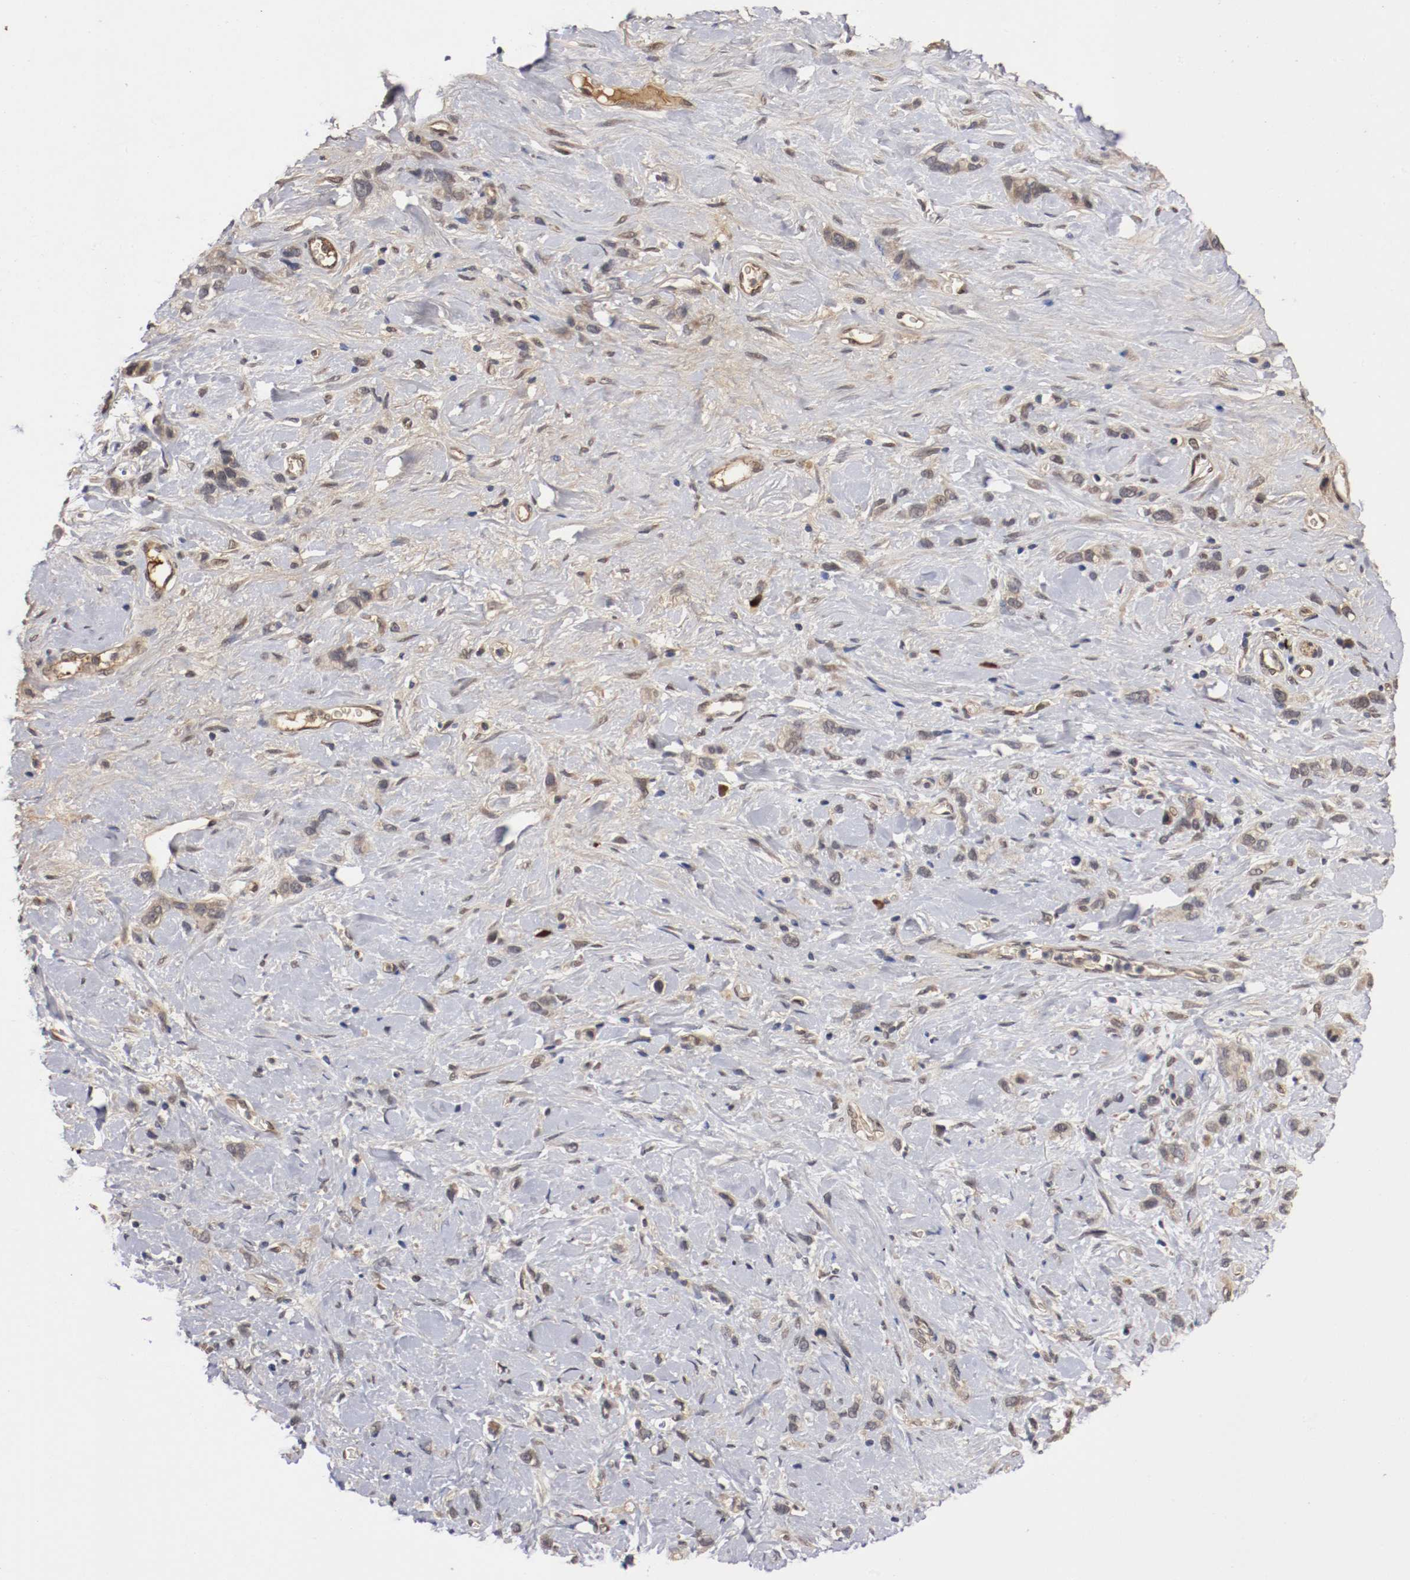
{"staining": {"intensity": "weak", "quantity": ">75%", "location": "cytoplasmic/membranous,nuclear"}, "tissue": "stomach cancer", "cell_type": "Tumor cells", "image_type": "cancer", "snomed": [{"axis": "morphology", "description": "Normal tissue, NOS"}, {"axis": "morphology", "description": "Adenocarcinoma, NOS"}, {"axis": "morphology", "description": "Adenocarcinoma, High grade"}, {"axis": "topography", "description": "Stomach, upper"}, {"axis": "topography", "description": "Stomach"}], "caption": "Immunohistochemistry (IHC) image of stomach cancer stained for a protein (brown), which exhibits low levels of weak cytoplasmic/membranous and nuclear expression in about >75% of tumor cells.", "gene": "DNMT3B", "patient": {"sex": "female", "age": 65}}